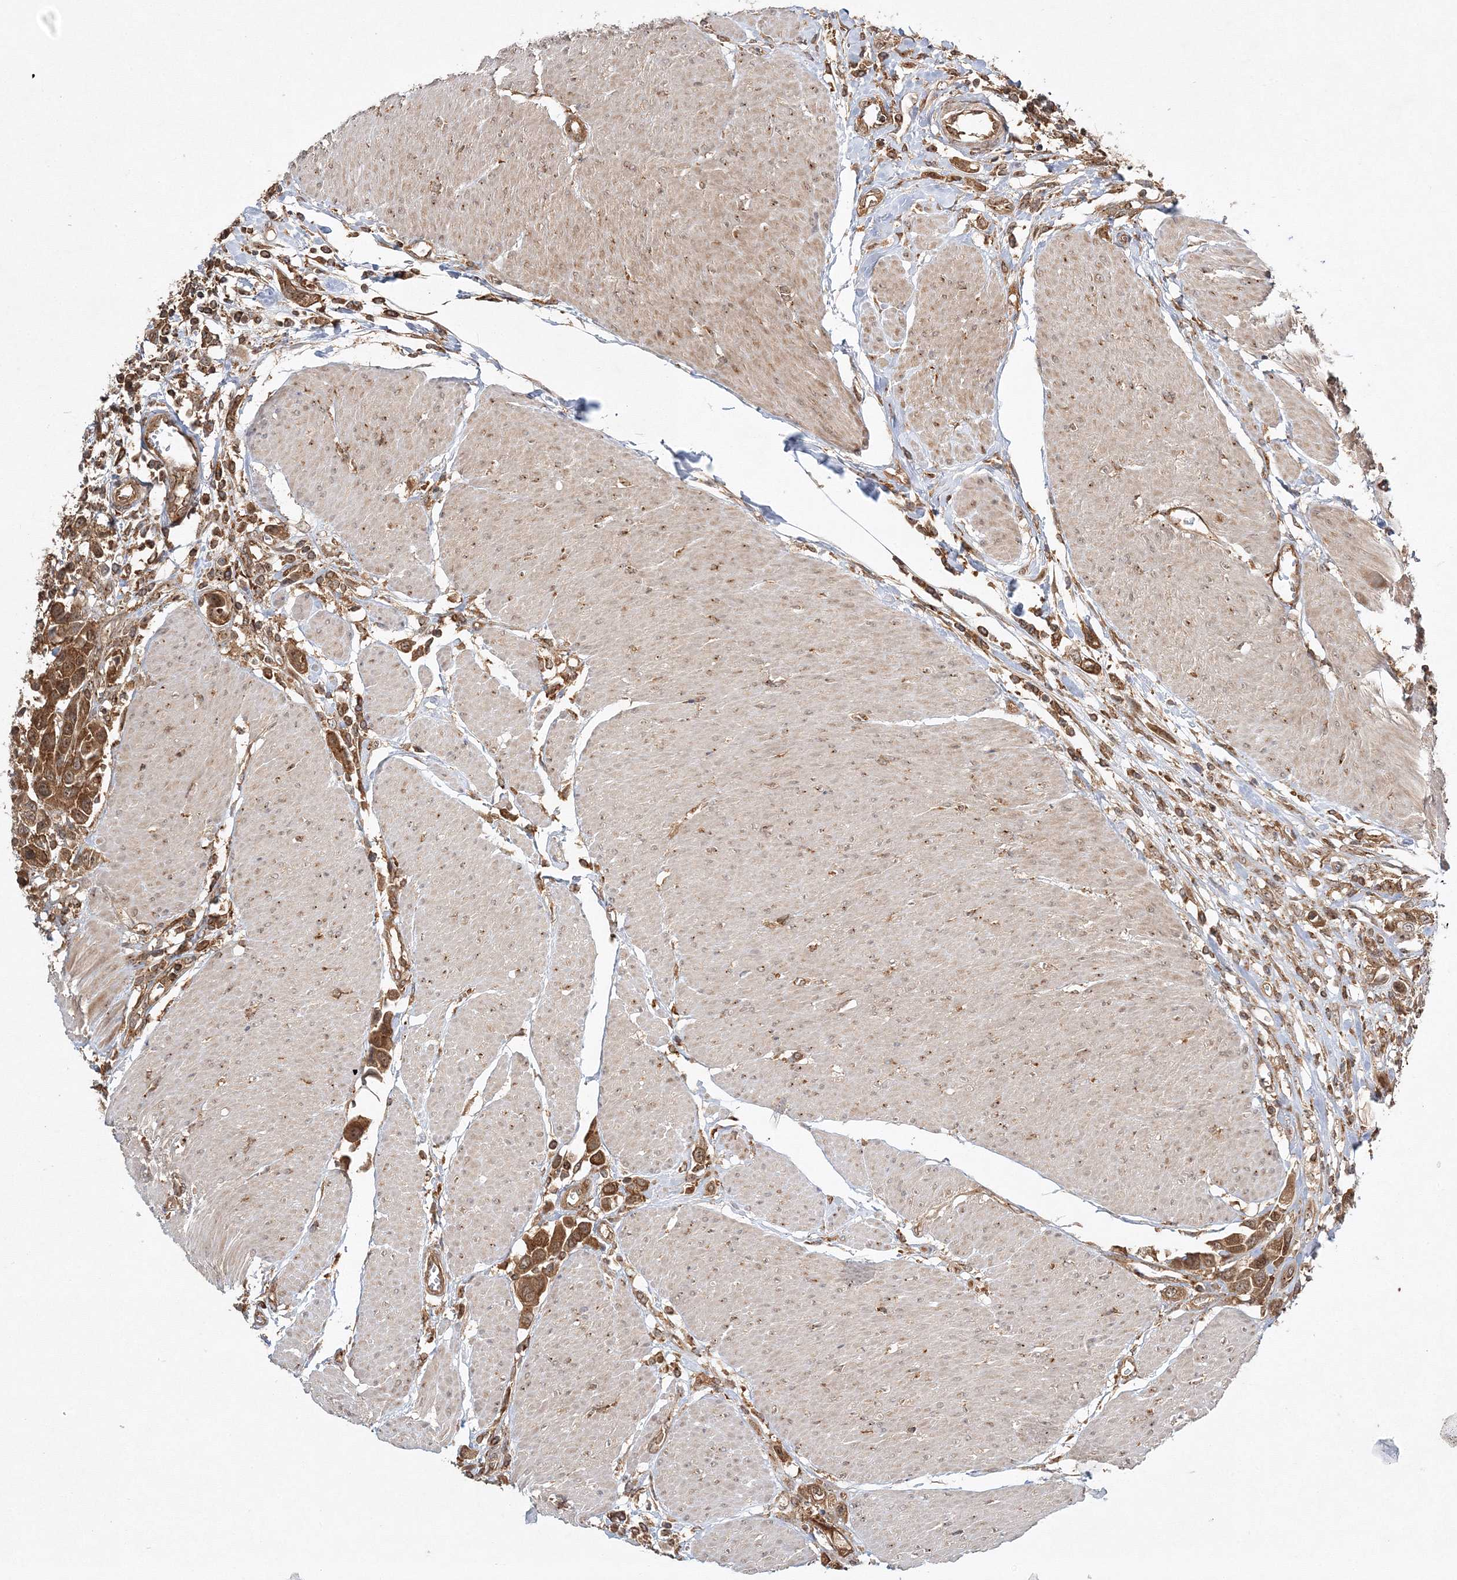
{"staining": {"intensity": "moderate", "quantity": ">75%", "location": "cytoplasmic/membranous"}, "tissue": "urothelial cancer", "cell_type": "Tumor cells", "image_type": "cancer", "snomed": [{"axis": "morphology", "description": "Urothelial carcinoma, High grade"}, {"axis": "topography", "description": "Urinary bladder"}], "caption": "Moderate cytoplasmic/membranous protein staining is identified in about >75% of tumor cells in urothelial cancer. The staining is performed using DAB (3,3'-diaminobenzidine) brown chromogen to label protein expression. The nuclei are counter-stained blue using hematoxylin.", "gene": "WDR37", "patient": {"sex": "male", "age": 50}}